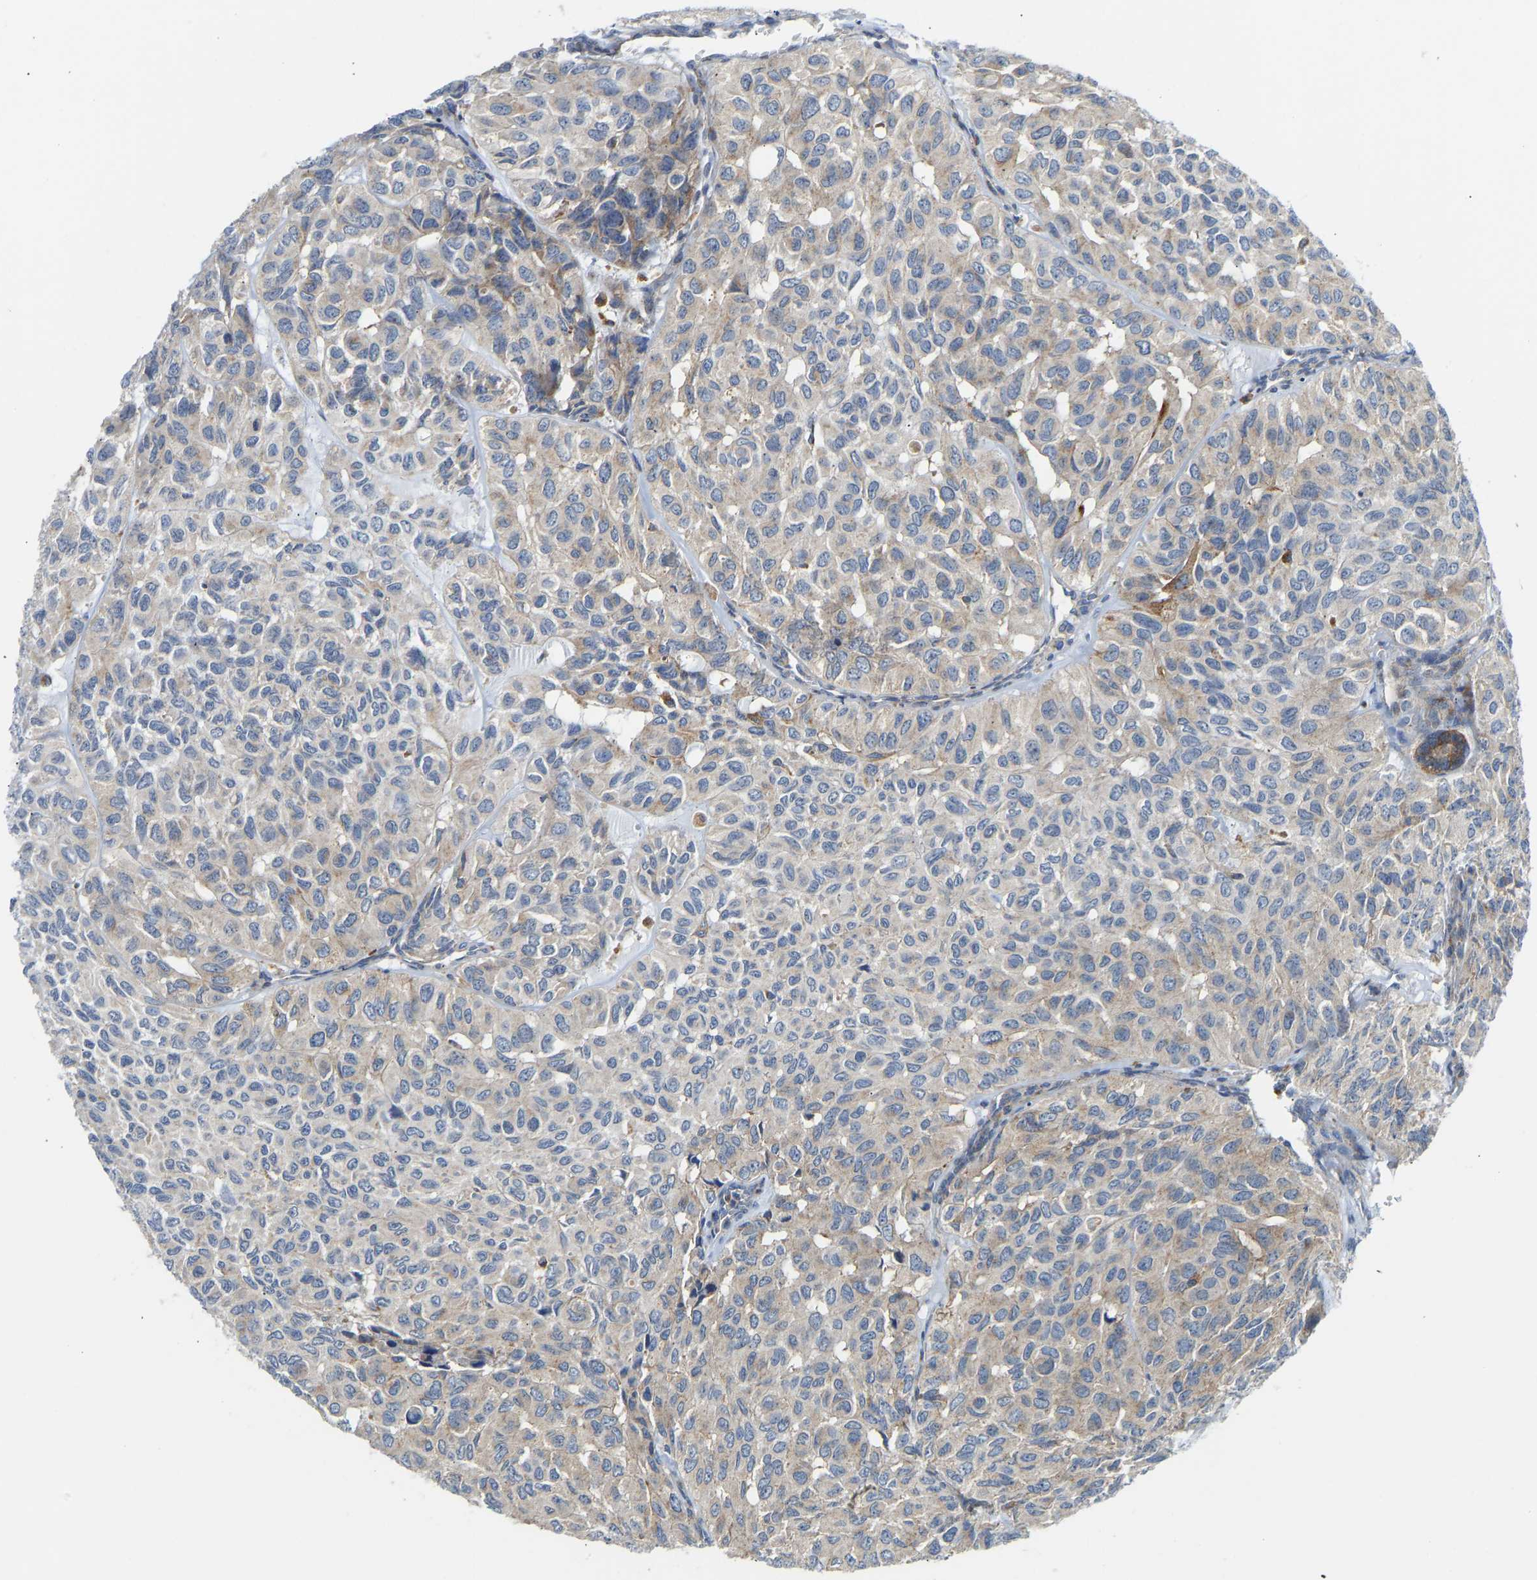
{"staining": {"intensity": "weak", "quantity": "<25%", "location": "cytoplasmic/membranous"}, "tissue": "head and neck cancer", "cell_type": "Tumor cells", "image_type": "cancer", "snomed": [{"axis": "morphology", "description": "Adenocarcinoma, NOS"}, {"axis": "topography", "description": "Salivary gland, NOS"}, {"axis": "topography", "description": "Head-Neck"}], "caption": "This histopathology image is of head and neck adenocarcinoma stained with immunohistochemistry to label a protein in brown with the nuclei are counter-stained blue. There is no expression in tumor cells.", "gene": "ATP6V1E1", "patient": {"sex": "female", "age": 76}}